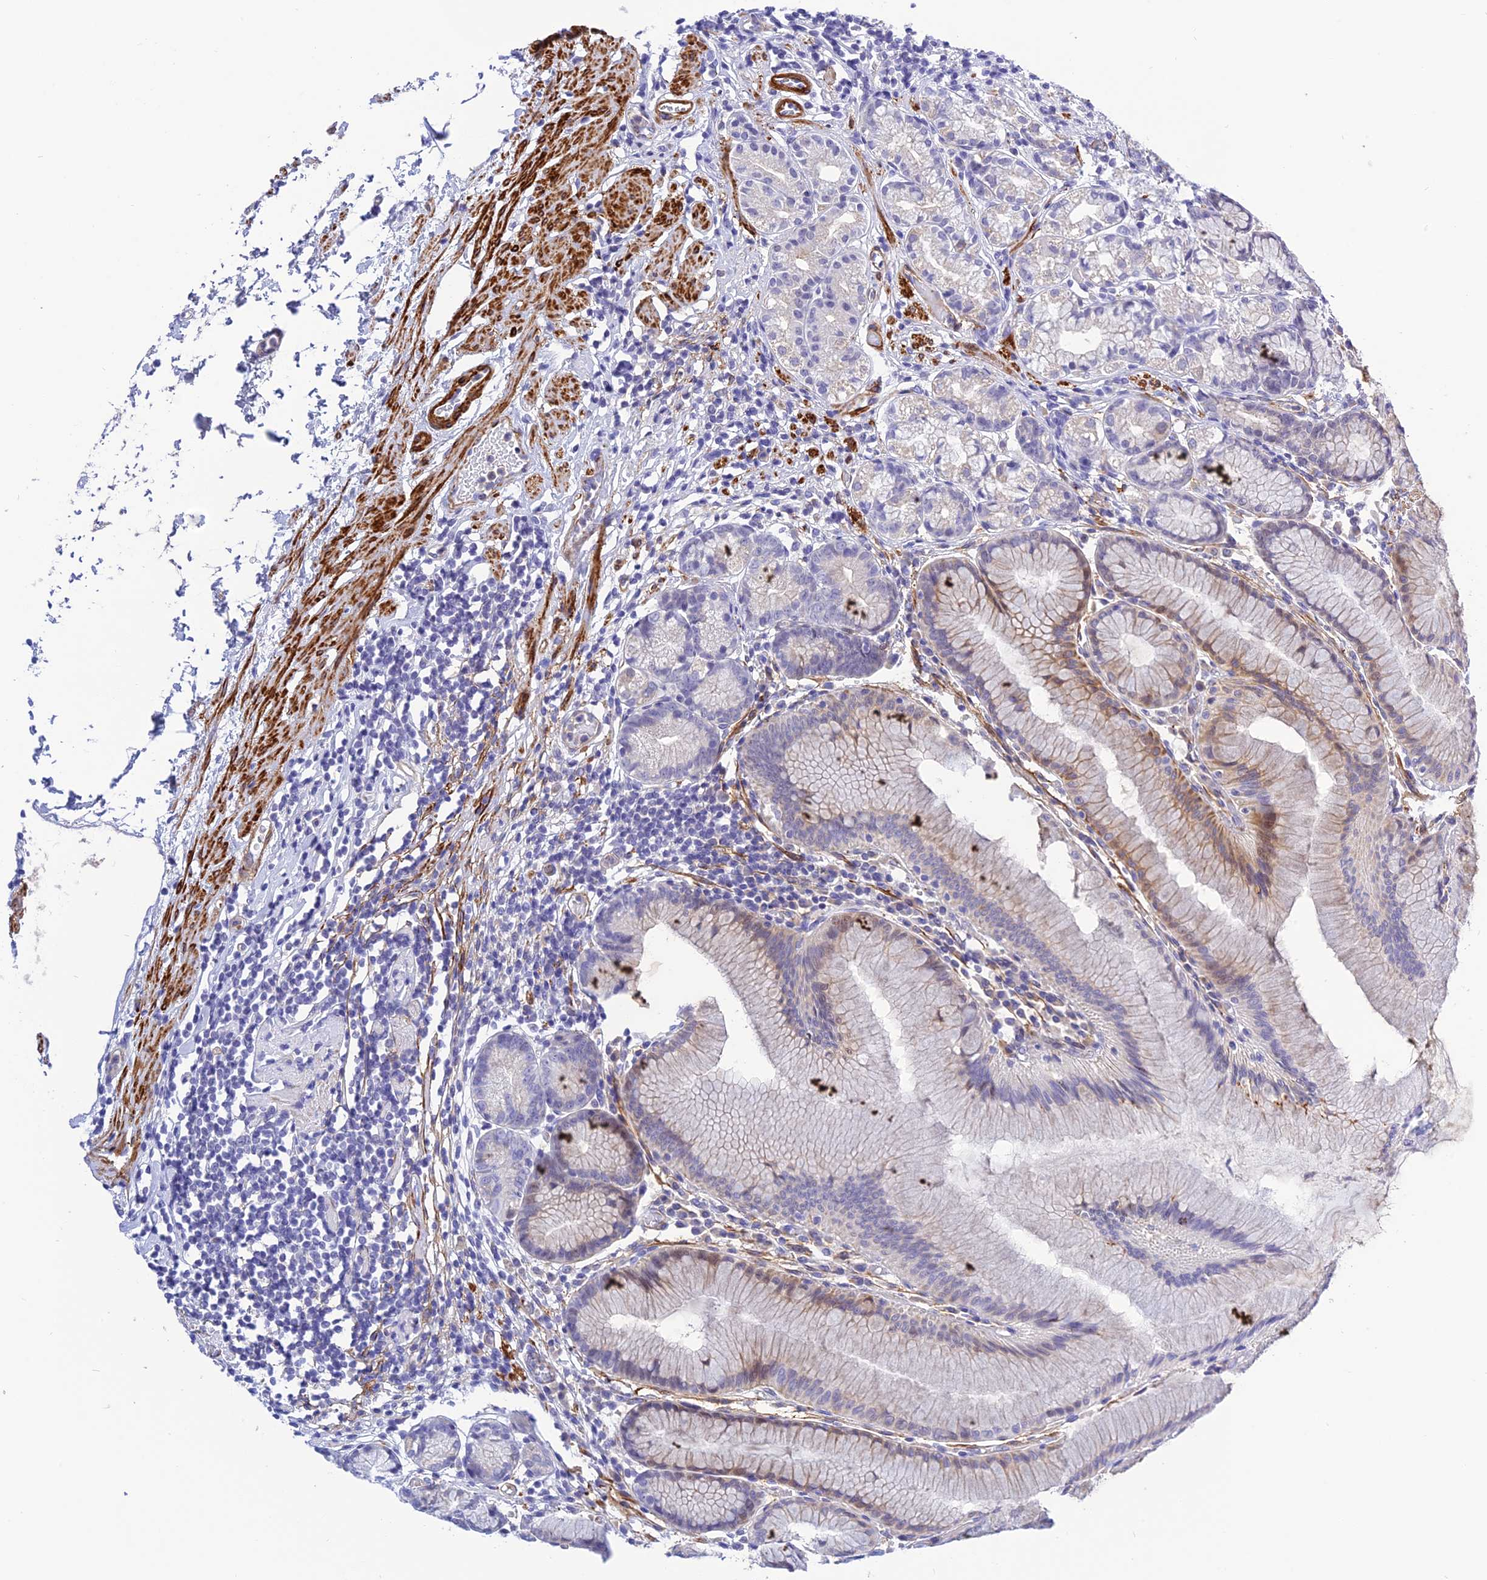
{"staining": {"intensity": "weak", "quantity": "<25%", "location": "cytoplasmic/membranous"}, "tissue": "stomach", "cell_type": "Glandular cells", "image_type": "normal", "snomed": [{"axis": "morphology", "description": "Normal tissue, NOS"}, {"axis": "topography", "description": "Stomach"}], "caption": "DAB (3,3'-diaminobenzidine) immunohistochemical staining of benign stomach reveals no significant positivity in glandular cells.", "gene": "ZDHHC16", "patient": {"sex": "female", "age": 57}}